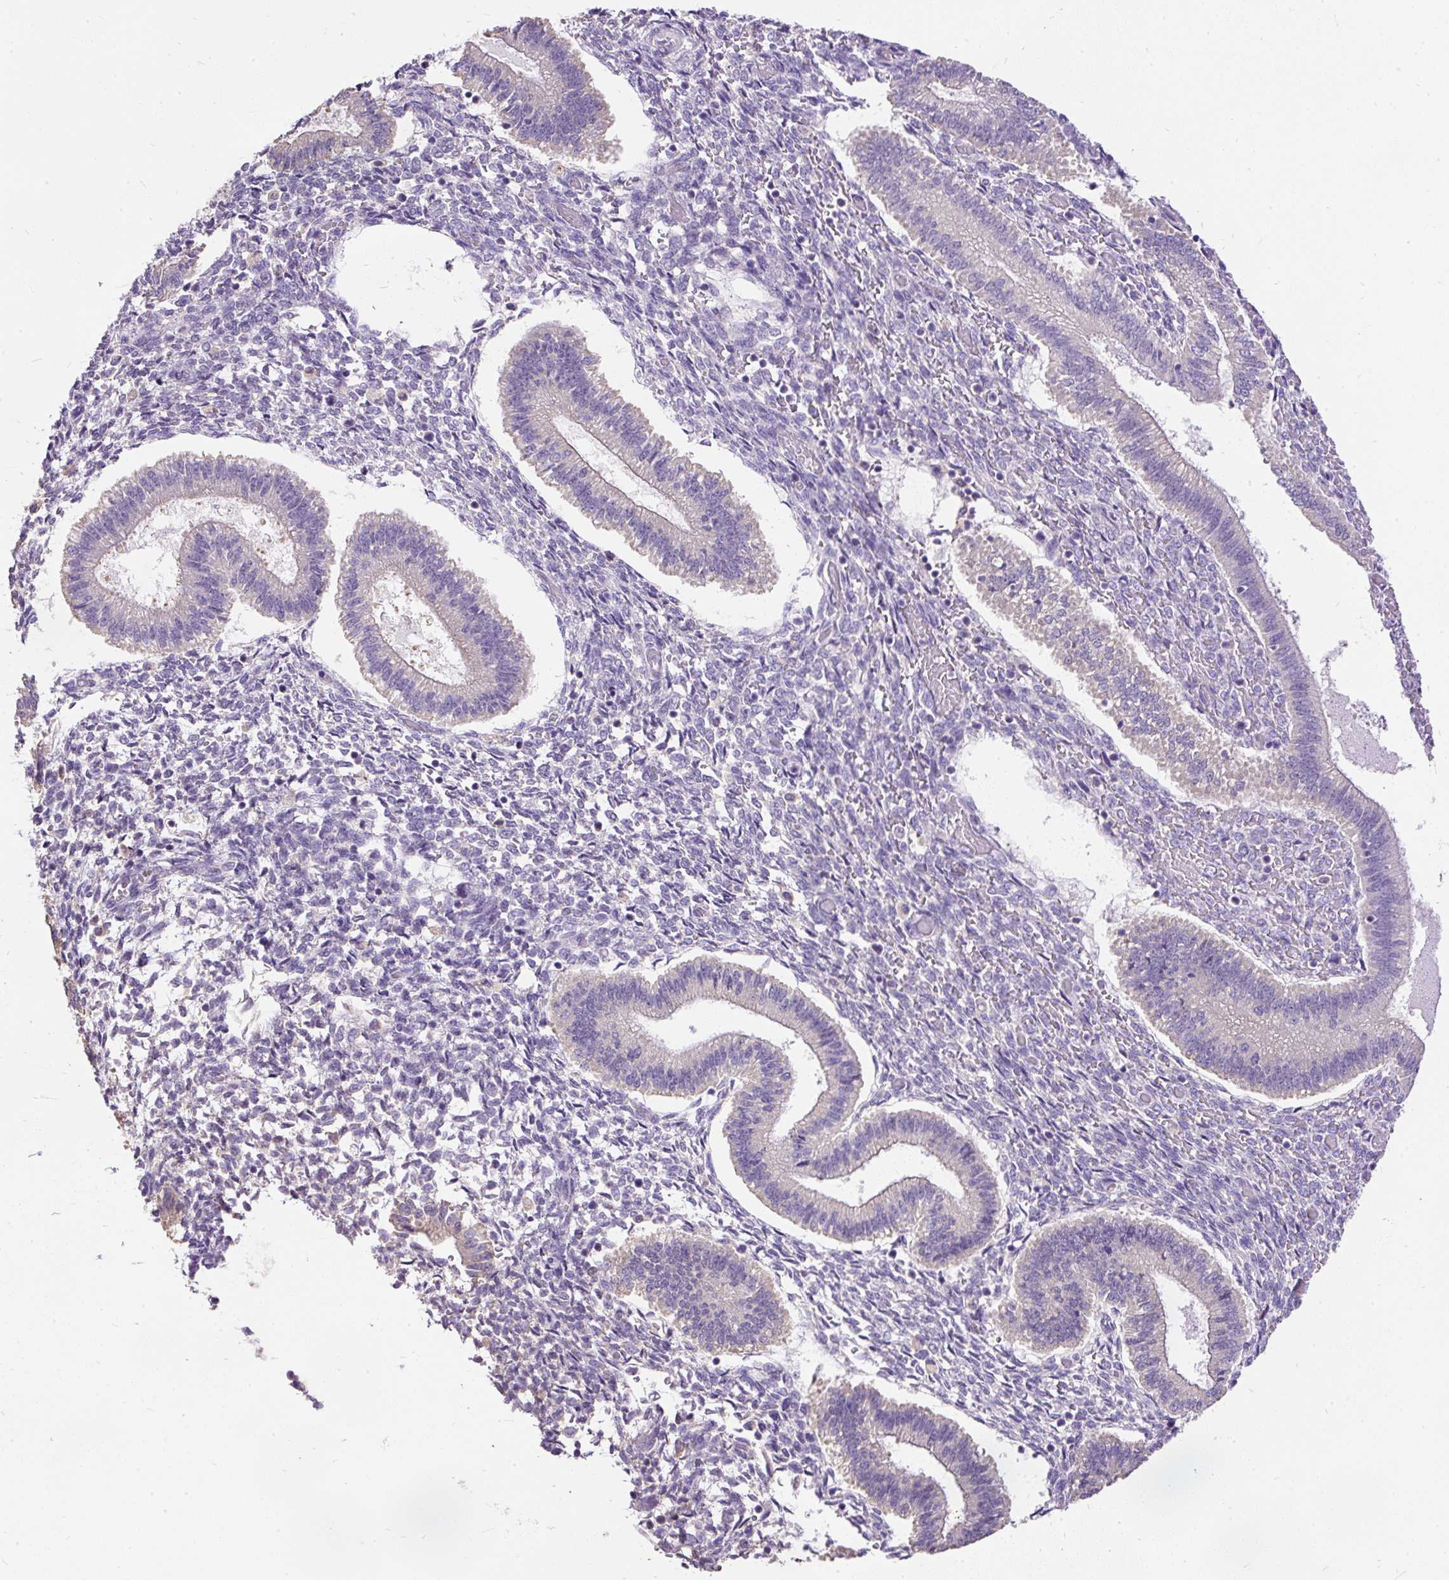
{"staining": {"intensity": "negative", "quantity": "none", "location": "none"}, "tissue": "endometrium", "cell_type": "Cells in endometrial stroma", "image_type": "normal", "snomed": [{"axis": "morphology", "description": "Normal tissue, NOS"}, {"axis": "topography", "description": "Endometrium"}], "caption": "This is a photomicrograph of IHC staining of normal endometrium, which shows no positivity in cells in endometrial stroma. (DAB immunohistochemistry with hematoxylin counter stain).", "gene": "GBX1", "patient": {"sex": "female", "age": 25}}